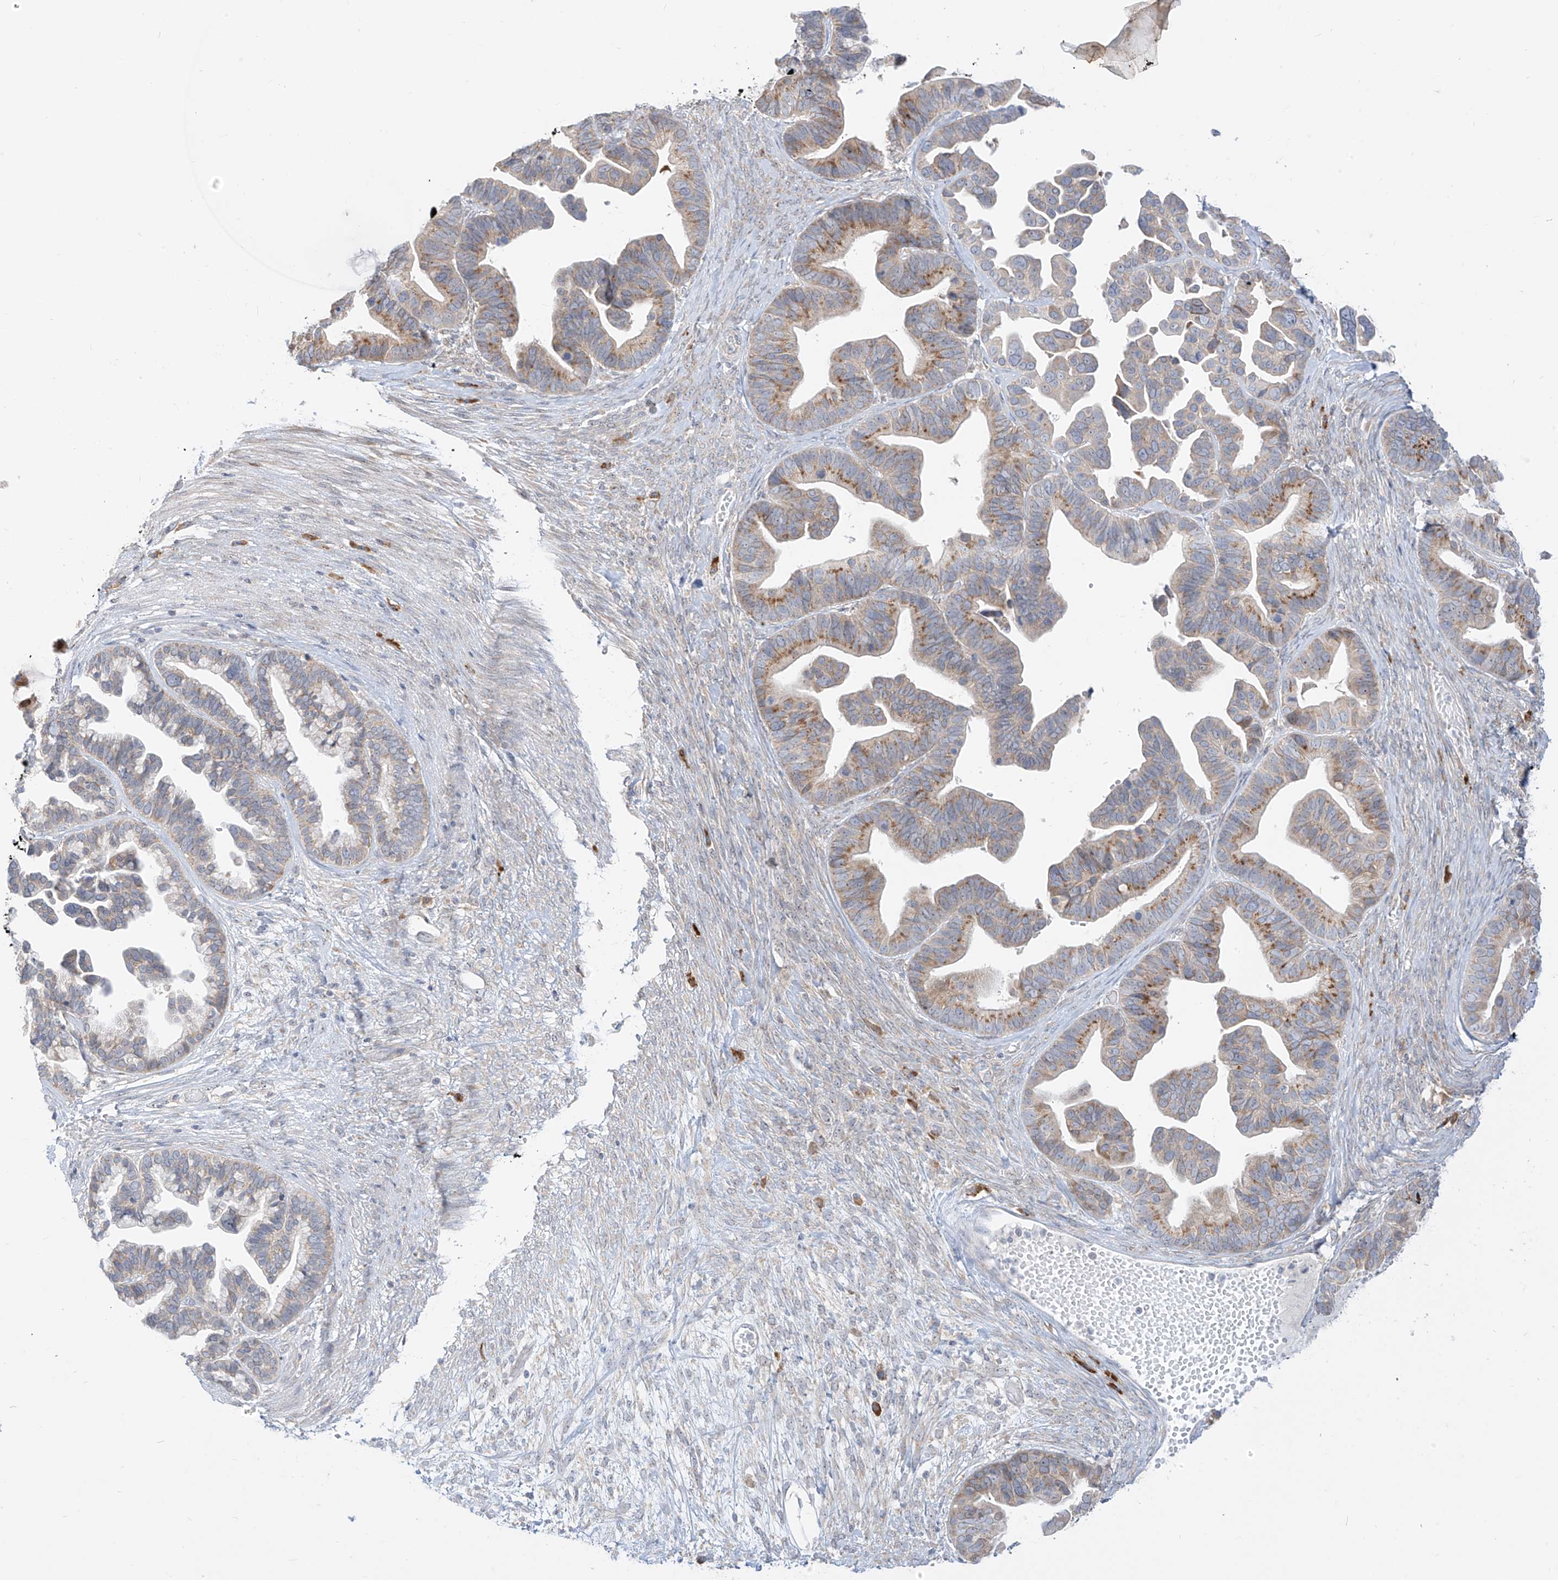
{"staining": {"intensity": "moderate", "quantity": "25%-75%", "location": "cytoplasmic/membranous"}, "tissue": "ovarian cancer", "cell_type": "Tumor cells", "image_type": "cancer", "snomed": [{"axis": "morphology", "description": "Cystadenocarcinoma, serous, NOS"}, {"axis": "topography", "description": "Ovary"}], "caption": "Brown immunohistochemical staining in human ovarian serous cystadenocarcinoma displays moderate cytoplasmic/membranous staining in about 25%-75% of tumor cells.", "gene": "SYTL3", "patient": {"sex": "female", "age": 56}}